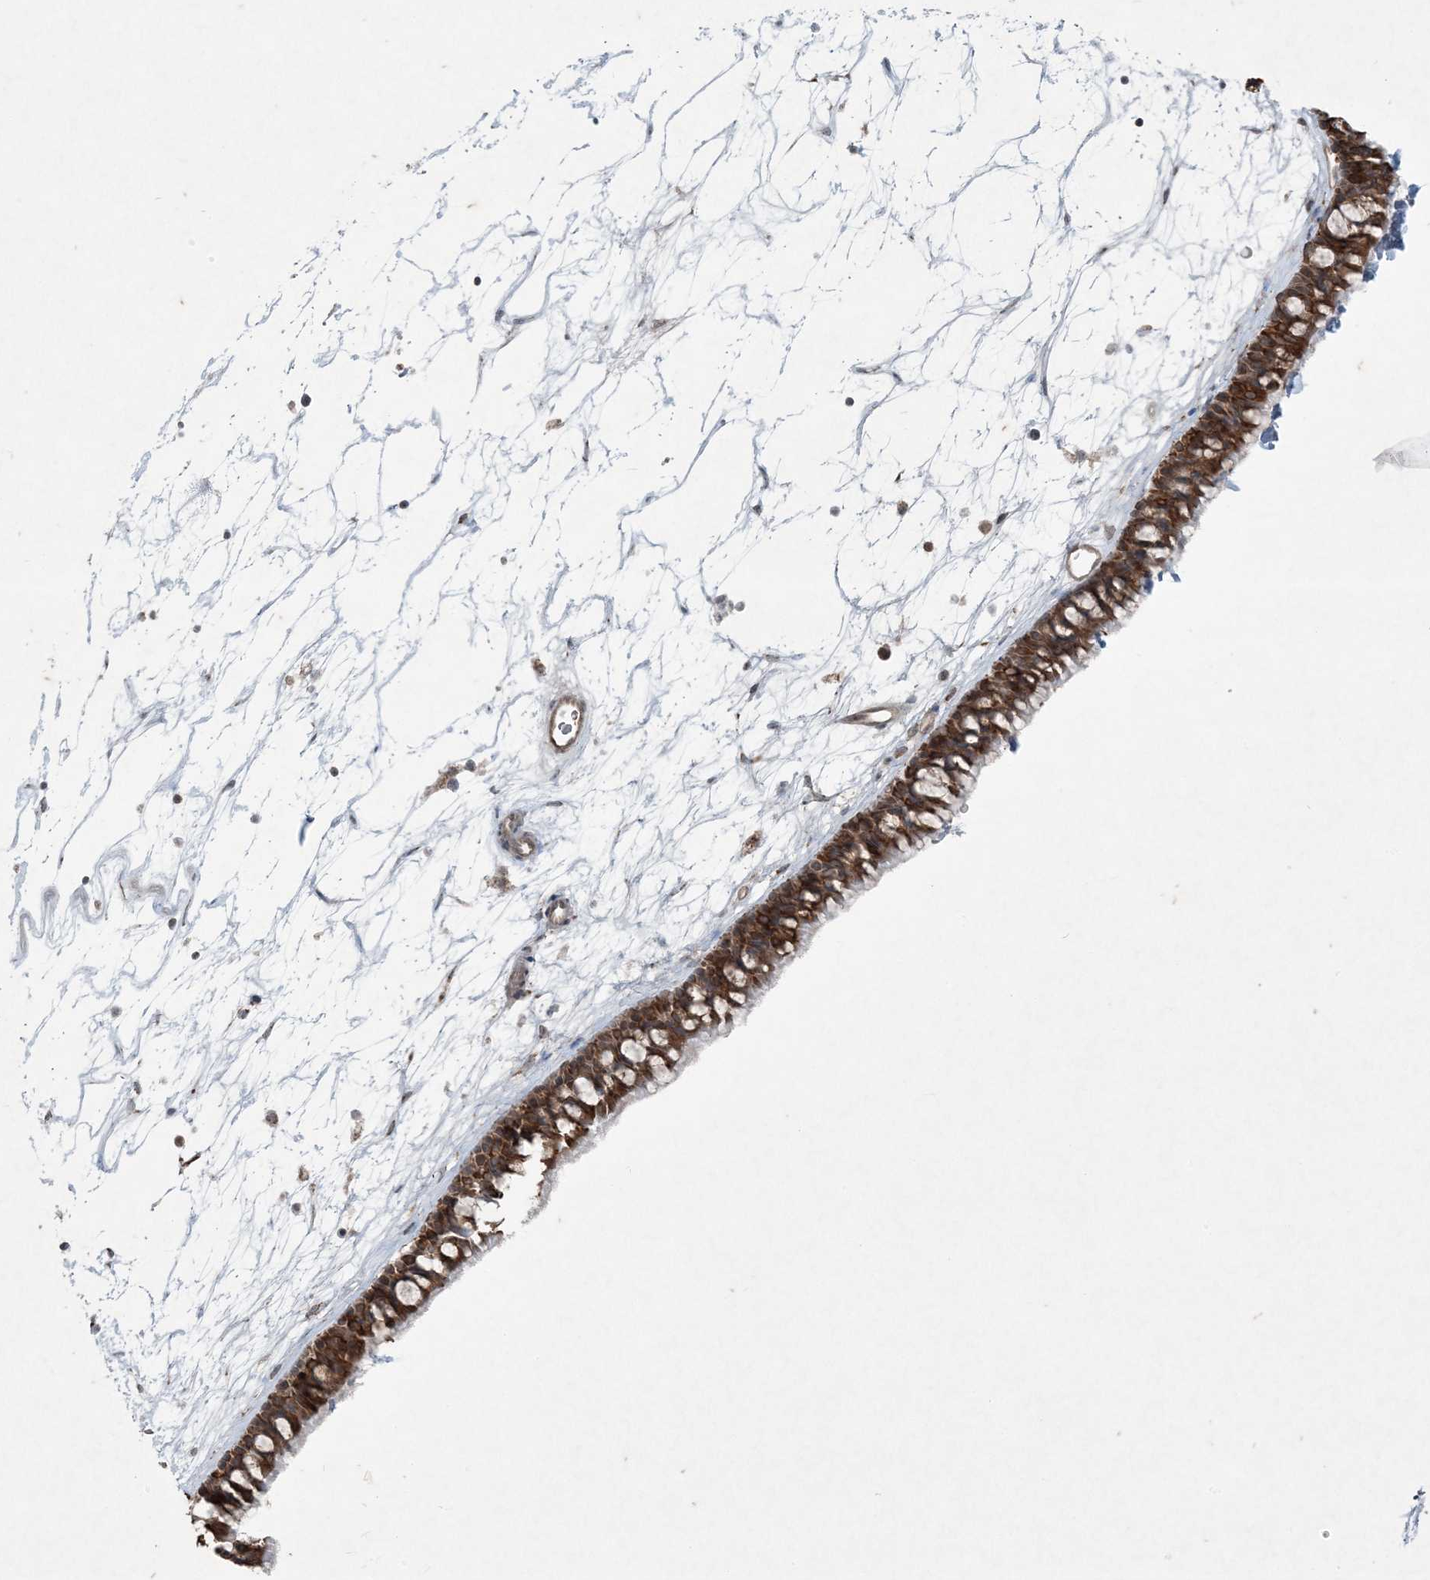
{"staining": {"intensity": "strong", "quantity": ">75%", "location": "cytoplasmic/membranous"}, "tissue": "nasopharynx", "cell_type": "Respiratory epithelial cells", "image_type": "normal", "snomed": [{"axis": "morphology", "description": "Normal tissue, NOS"}, {"axis": "topography", "description": "Nasopharynx"}], "caption": "Protein expression analysis of normal nasopharynx shows strong cytoplasmic/membranous expression in approximately >75% of respiratory epithelial cells.", "gene": "PC", "patient": {"sex": "male", "age": 64}}